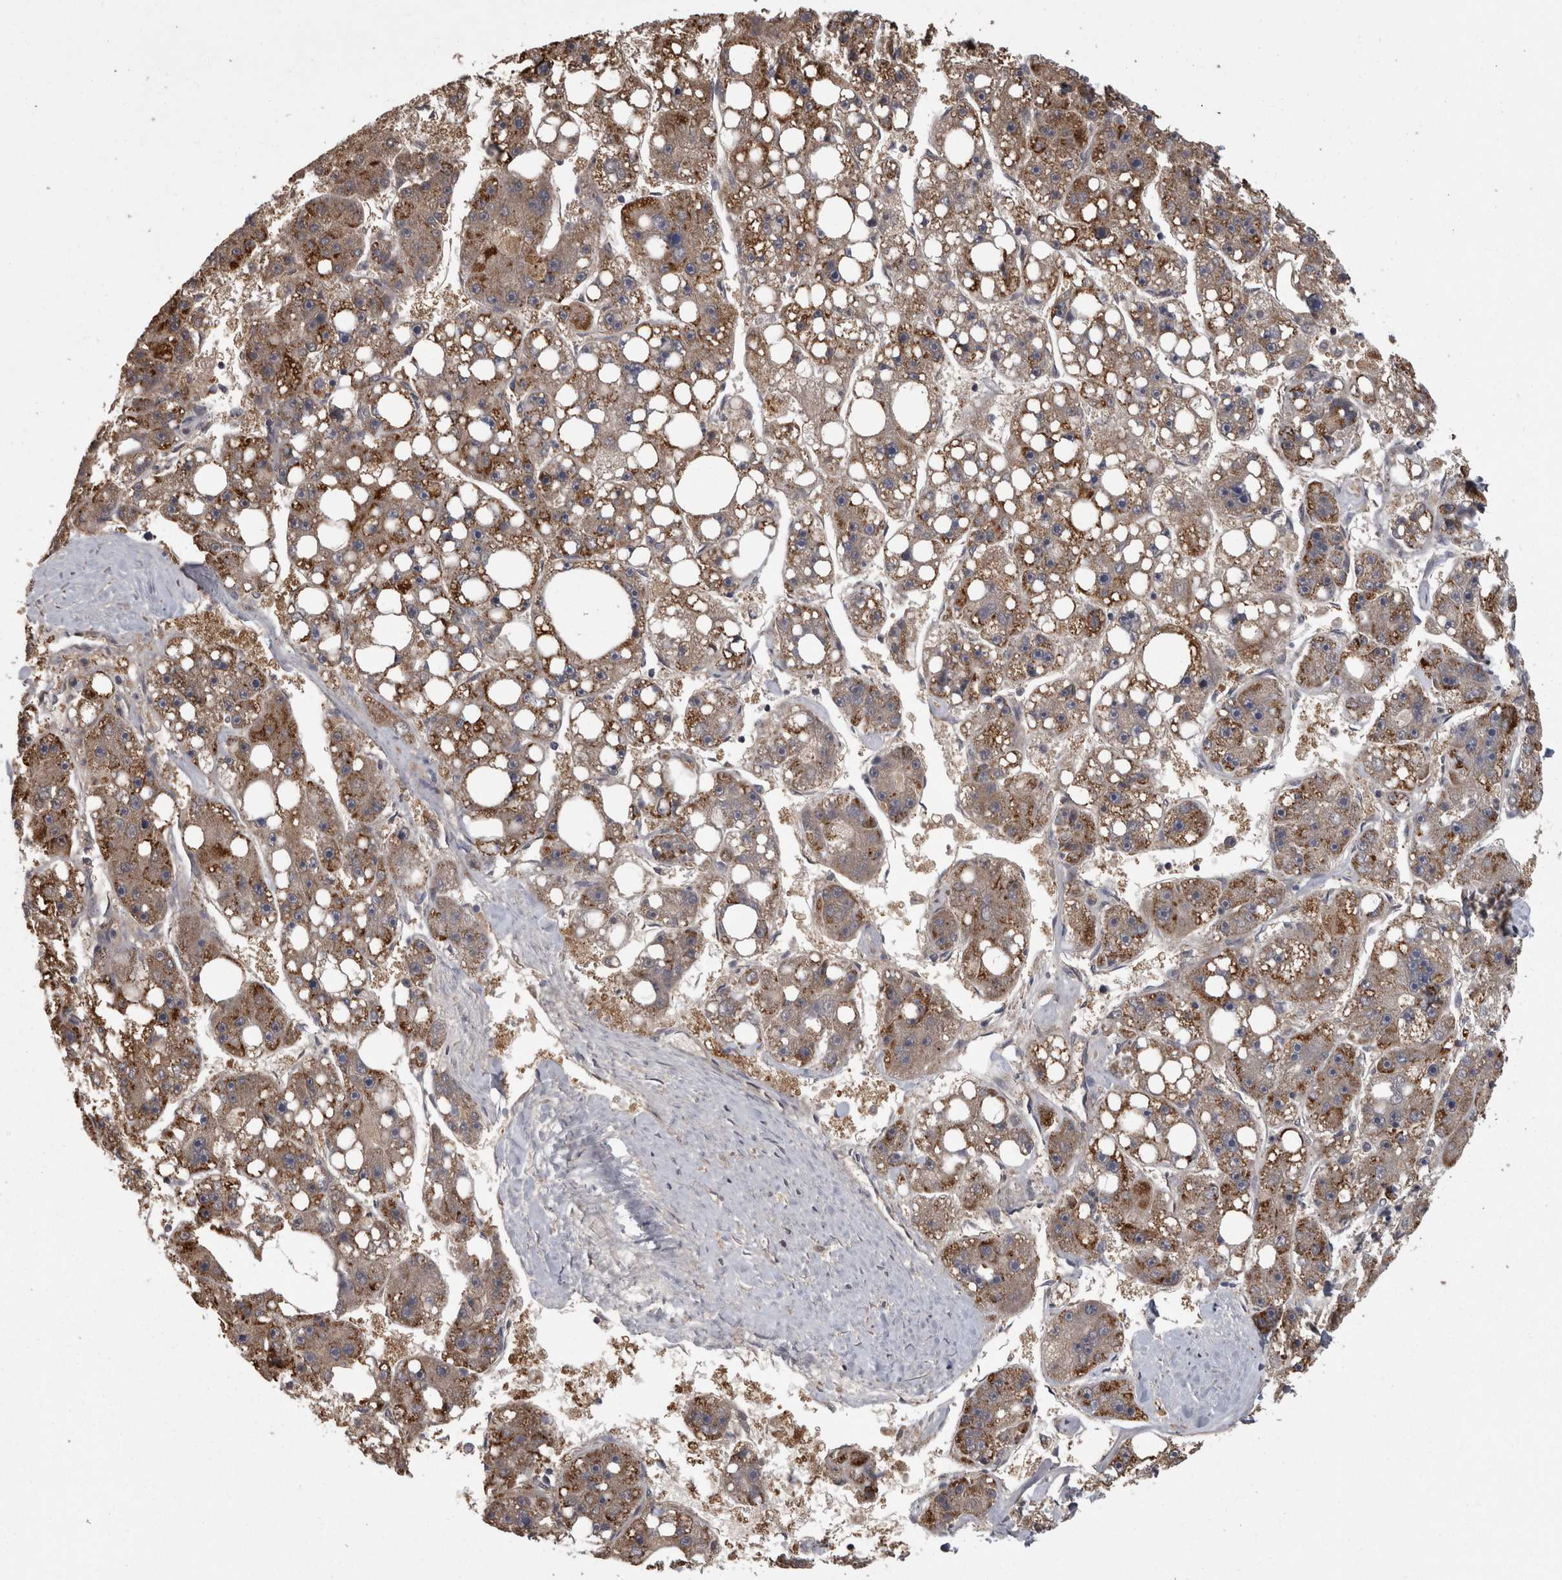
{"staining": {"intensity": "moderate", "quantity": ">75%", "location": "cytoplasmic/membranous"}, "tissue": "liver cancer", "cell_type": "Tumor cells", "image_type": "cancer", "snomed": [{"axis": "morphology", "description": "Carcinoma, Hepatocellular, NOS"}, {"axis": "topography", "description": "Liver"}], "caption": "IHC of hepatocellular carcinoma (liver) demonstrates medium levels of moderate cytoplasmic/membranous expression in about >75% of tumor cells. (DAB (3,3'-diaminobenzidine) IHC with brightfield microscopy, high magnification).", "gene": "APRT", "patient": {"sex": "female", "age": 61}}